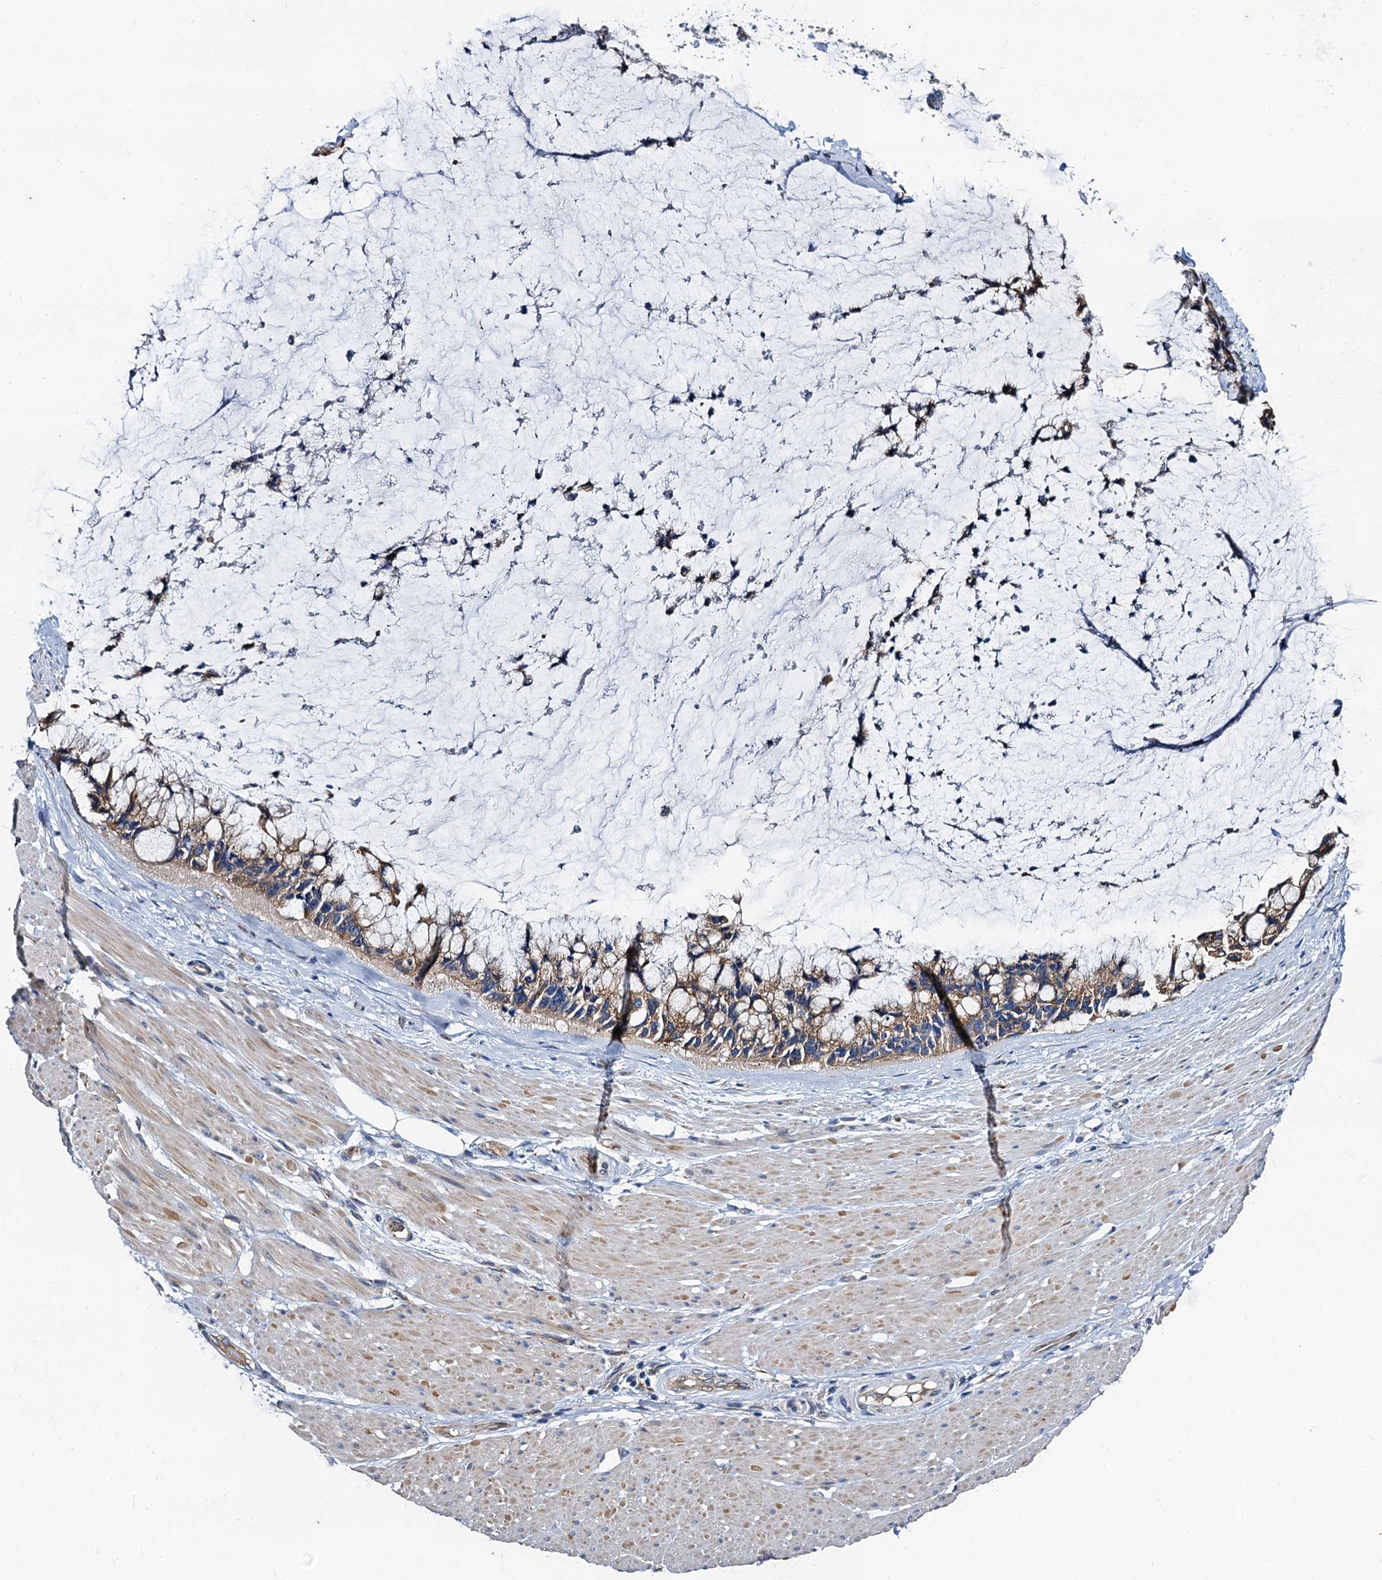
{"staining": {"intensity": "weak", "quantity": ">75%", "location": "cytoplasmic/membranous"}, "tissue": "ovarian cancer", "cell_type": "Tumor cells", "image_type": "cancer", "snomed": [{"axis": "morphology", "description": "Cystadenocarcinoma, mucinous, NOS"}, {"axis": "topography", "description": "Ovary"}], "caption": "Ovarian cancer (mucinous cystadenocarcinoma) stained with a brown dye displays weak cytoplasmic/membranous positive staining in about >75% of tumor cells.", "gene": "NGRN", "patient": {"sex": "female", "age": 39}}